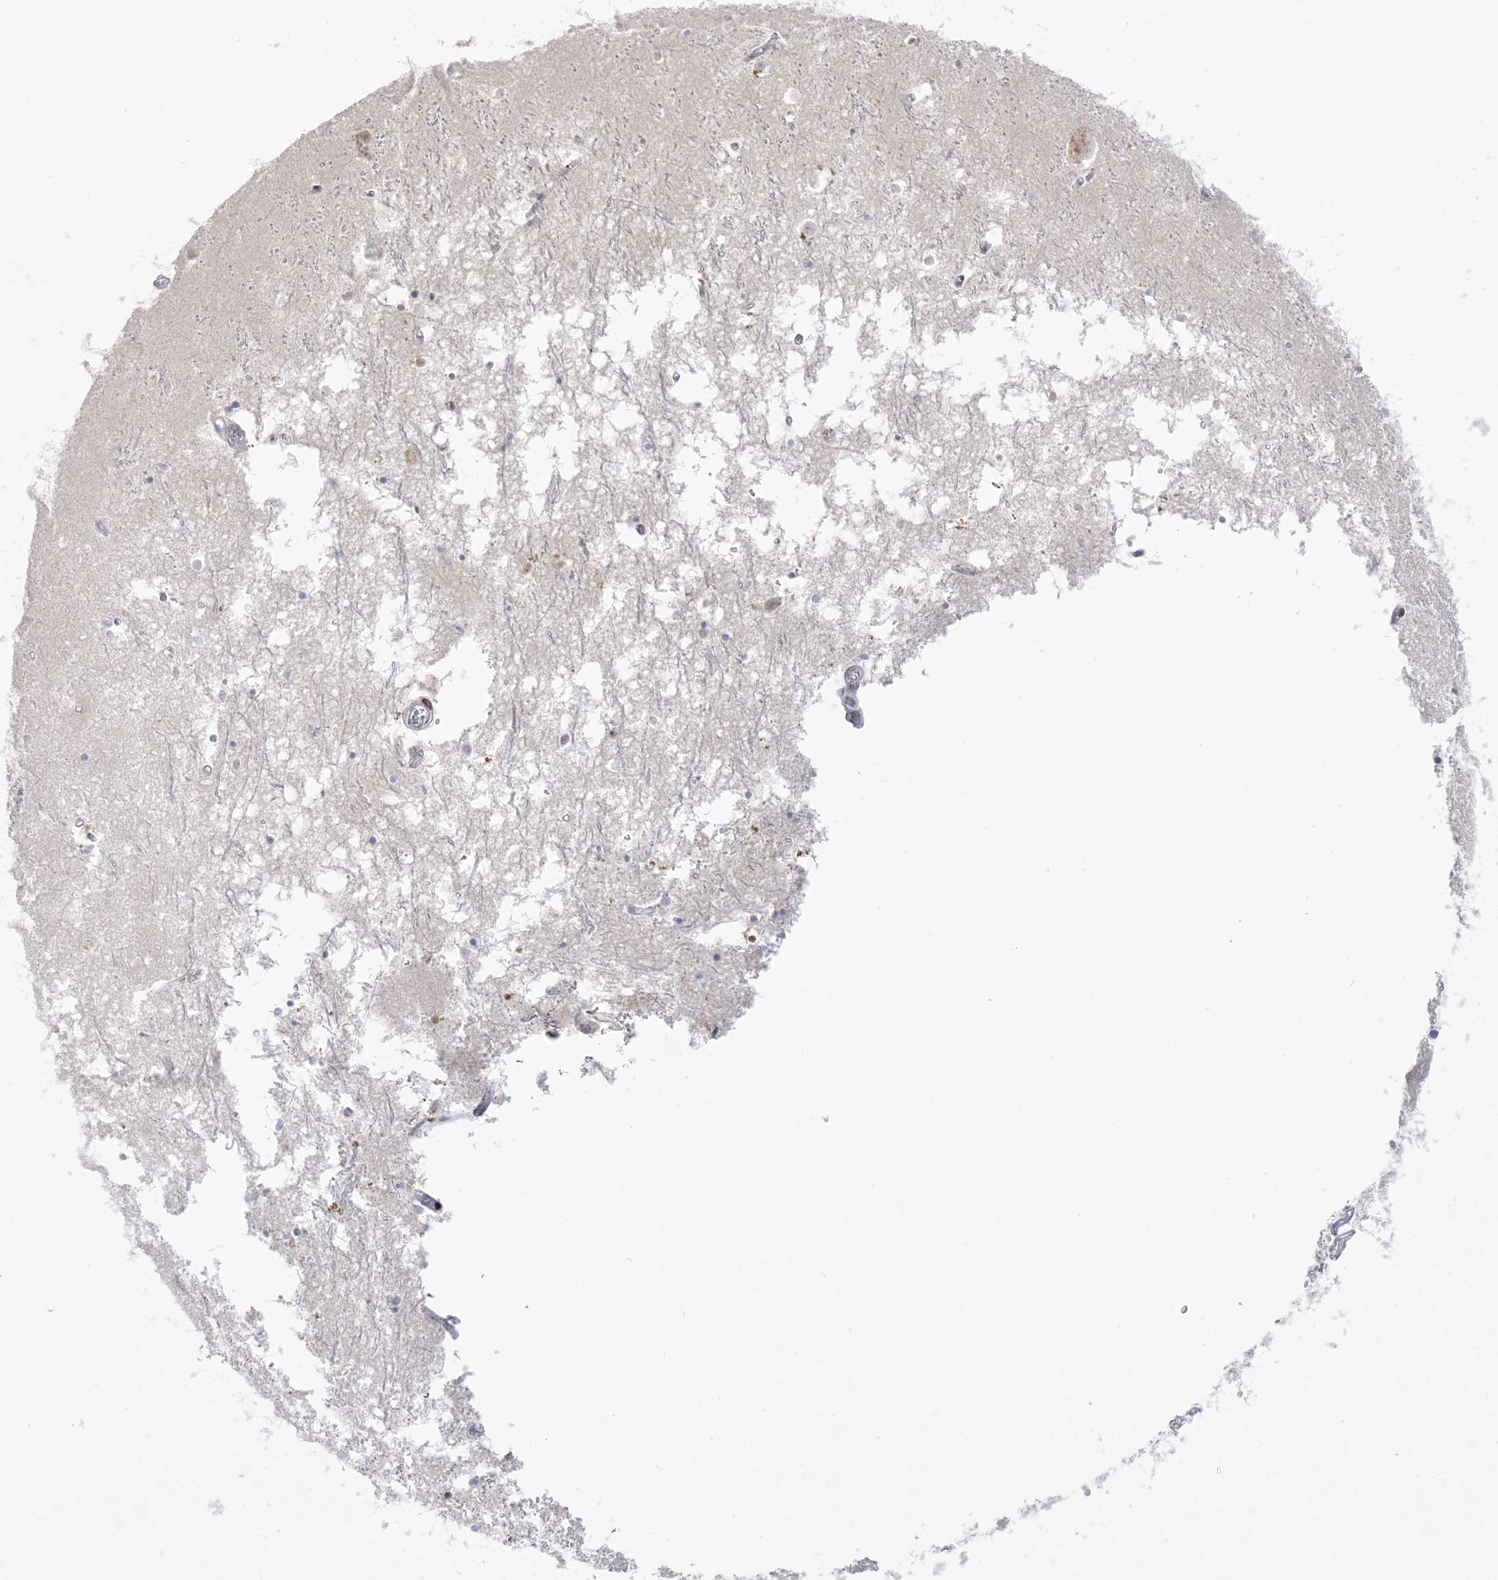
{"staining": {"intensity": "negative", "quantity": "none", "location": "none"}, "tissue": "hippocampus", "cell_type": "Glial cells", "image_type": "normal", "snomed": [{"axis": "morphology", "description": "Normal tissue, NOS"}, {"axis": "topography", "description": "Hippocampus"}], "caption": "Immunohistochemistry (IHC) histopathology image of normal hippocampus stained for a protein (brown), which demonstrates no expression in glial cells.", "gene": "SH3BP4", "patient": {"sex": "male", "age": 70}}